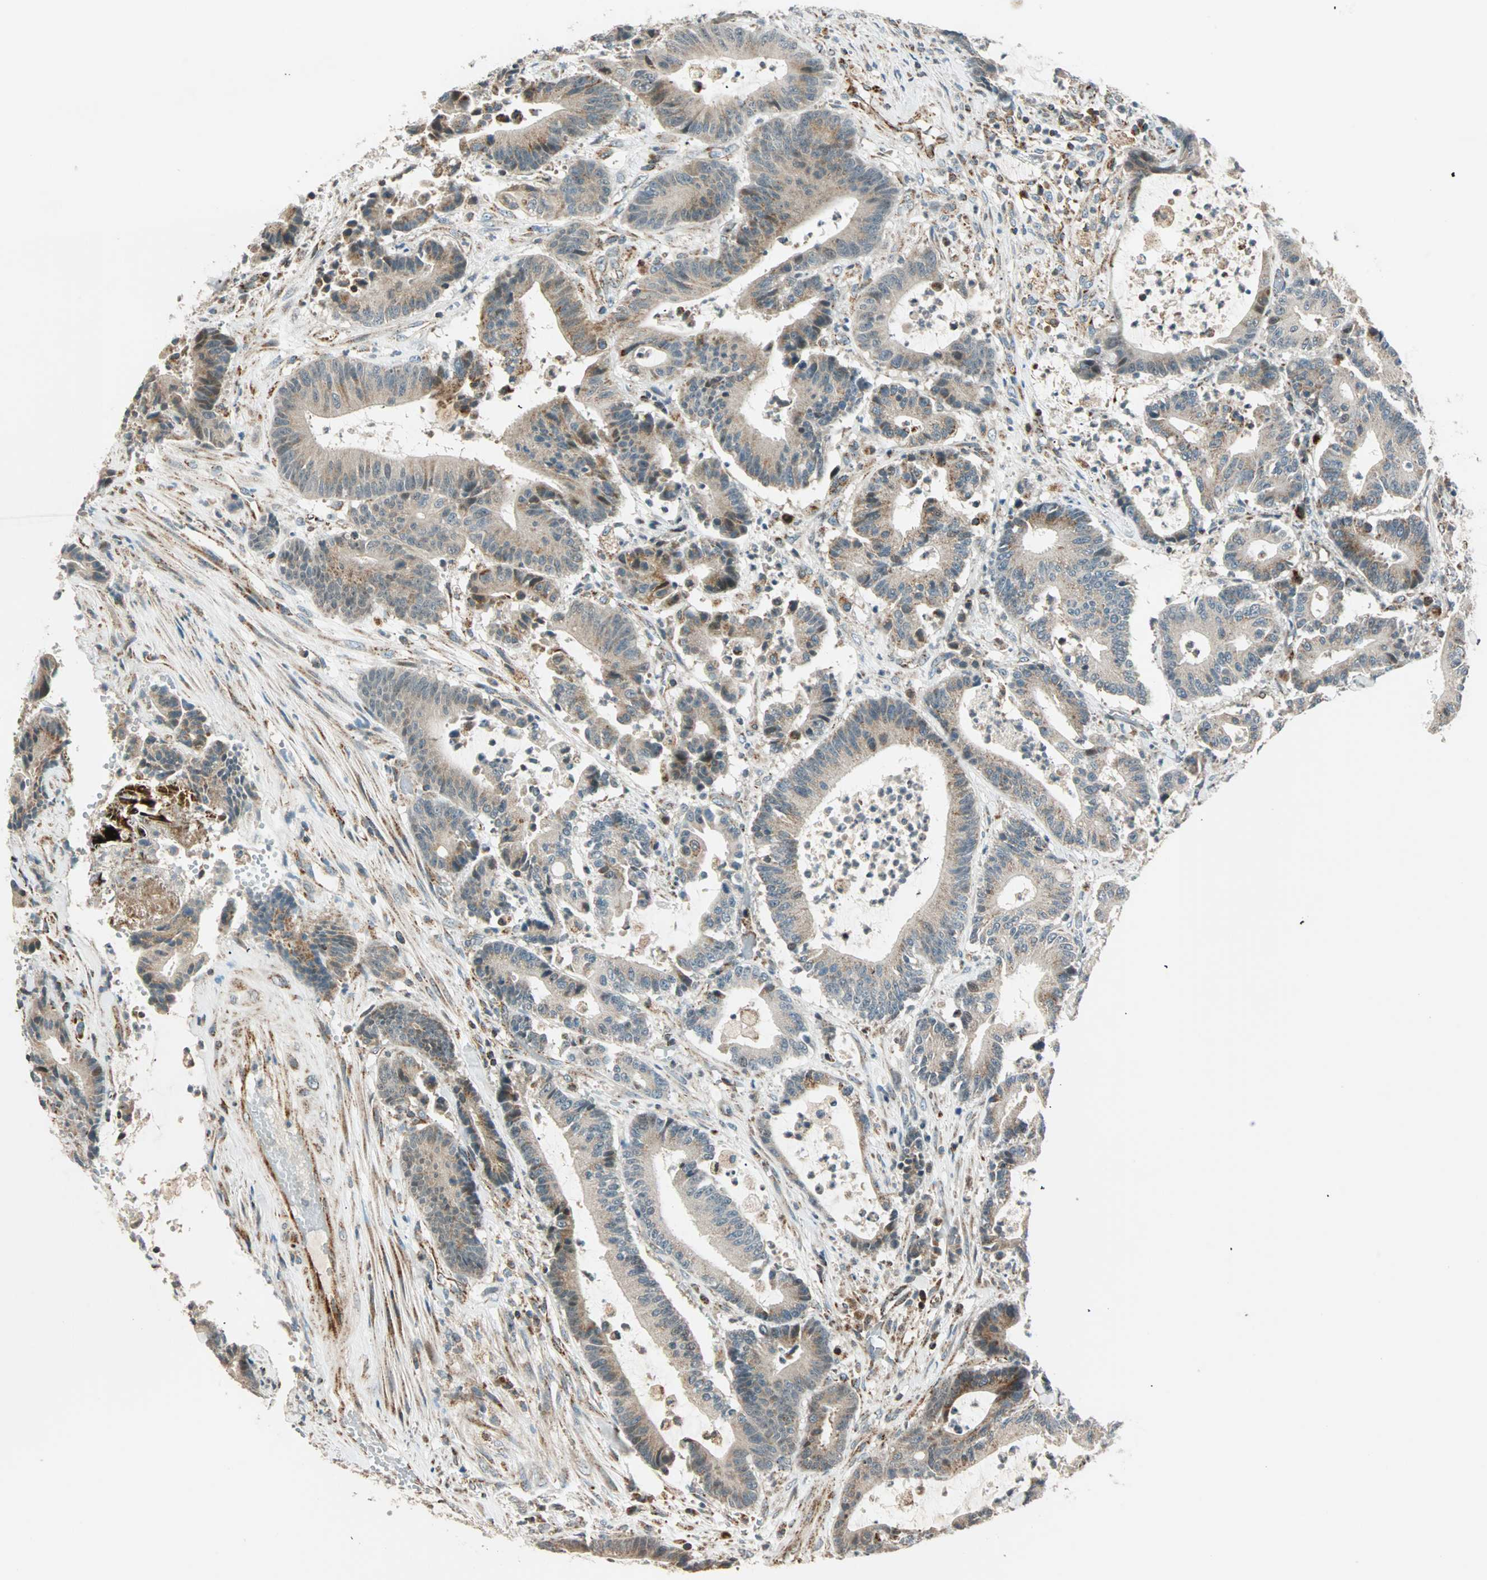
{"staining": {"intensity": "weak", "quantity": ">75%", "location": "cytoplasmic/membranous"}, "tissue": "colorectal cancer", "cell_type": "Tumor cells", "image_type": "cancer", "snomed": [{"axis": "morphology", "description": "Adenocarcinoma, NOS"}, {"axis": "topography", "description": "Colon"}], "caption": "High-power microscopy captured an immunohistochemistry (IHC) photomicrograph of colorectal cancer, revealing weak cytoplasmic/membranous positivity in about >75% of tumor cells.", "gene": "SPRY4", "patient": {"sex": "female", "age": 84}}